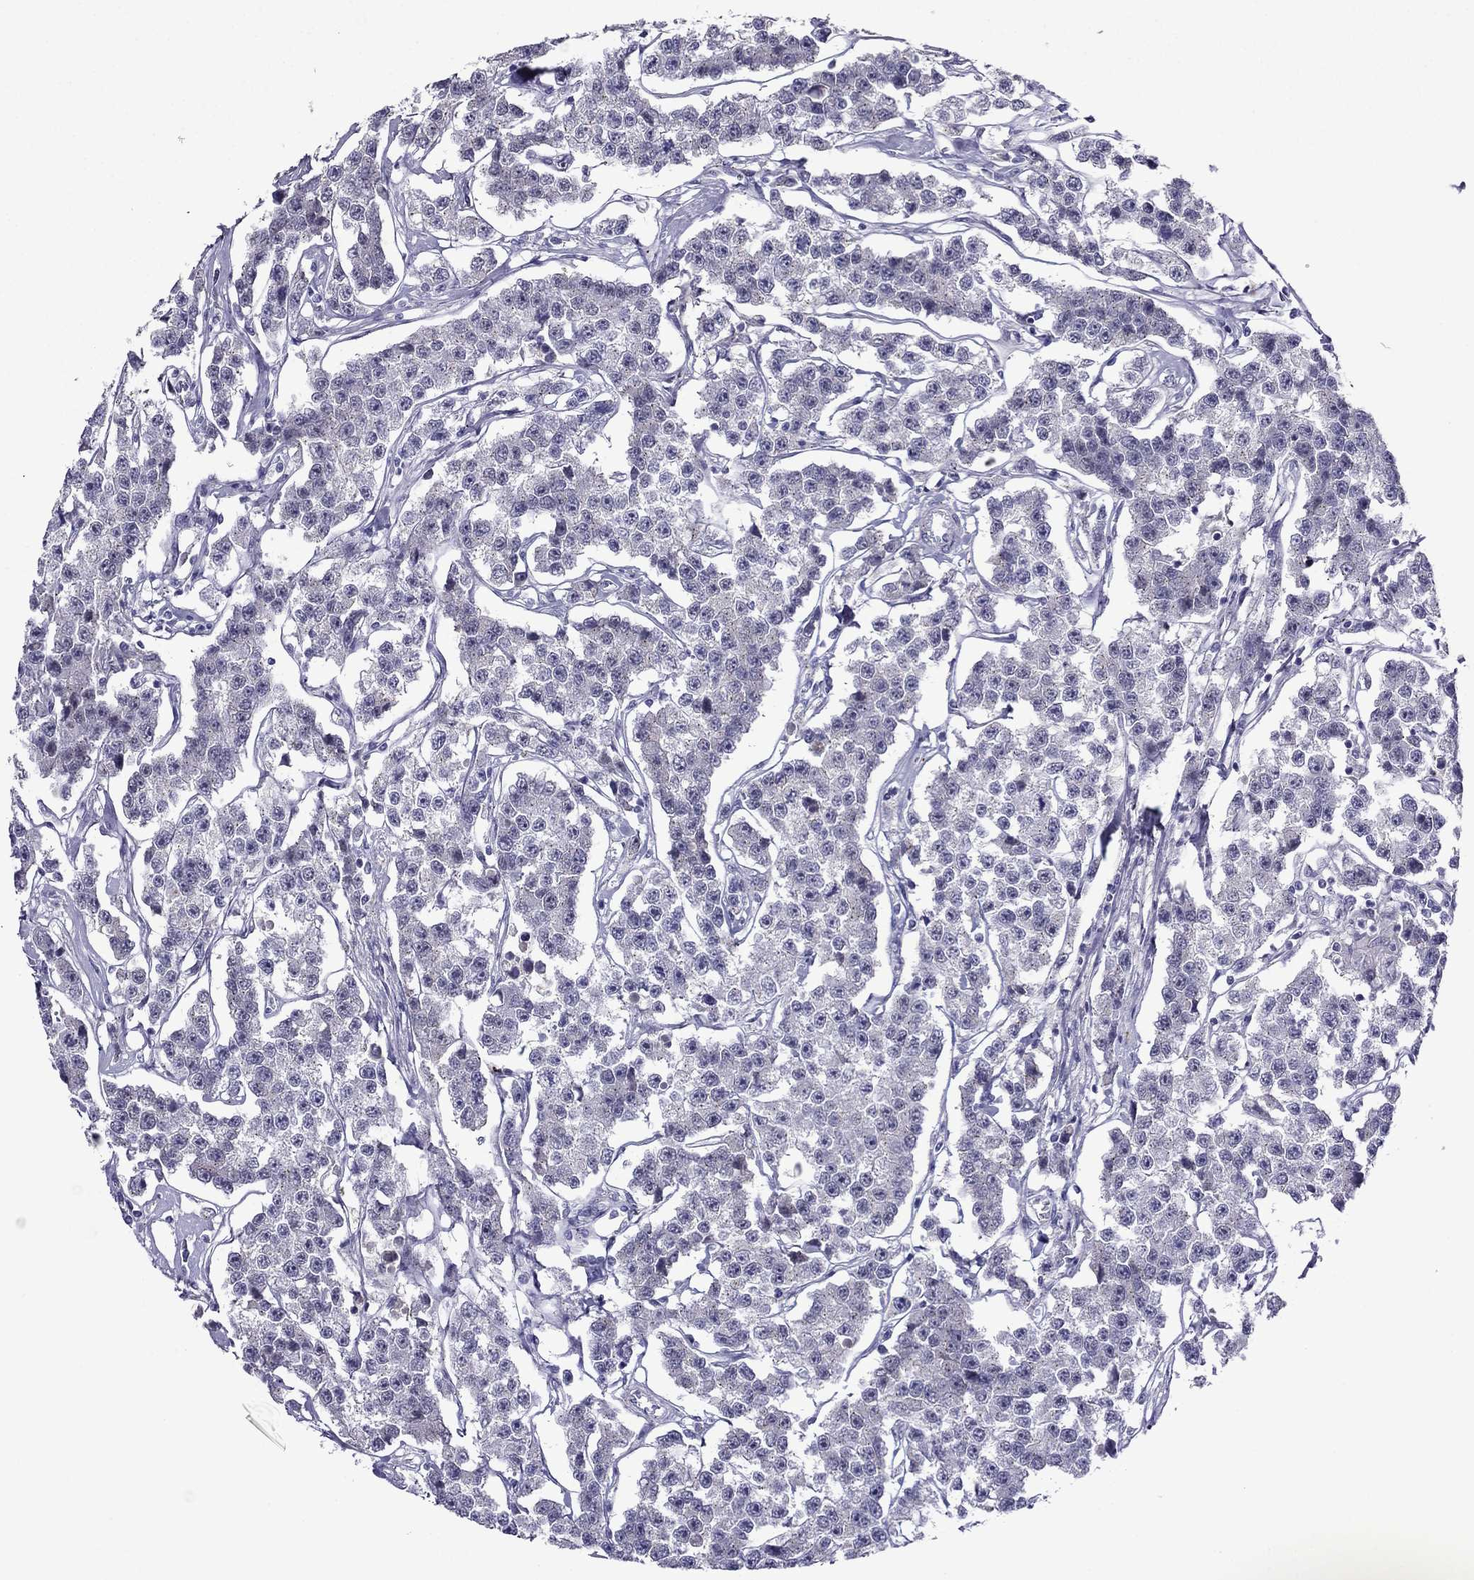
{"staining": {"intensity": "negative", "quantity": "none", "location": "none"}, "tissue": "testis cancer", "cell_type": "Tumor cells", "image_type": "cancer", "snomed": [{"axis": "morphology", "description": "Seminoma, NOS"}, {"axis": "topography", "description": "Testis"}], "caption": "There is no significant expression in tumor cells of testis cancer. (Brightfield microscopy of DAB IHC at high magnification).", "gene": "MYBPH", "patient": {"sex": "male", "age": 59}}